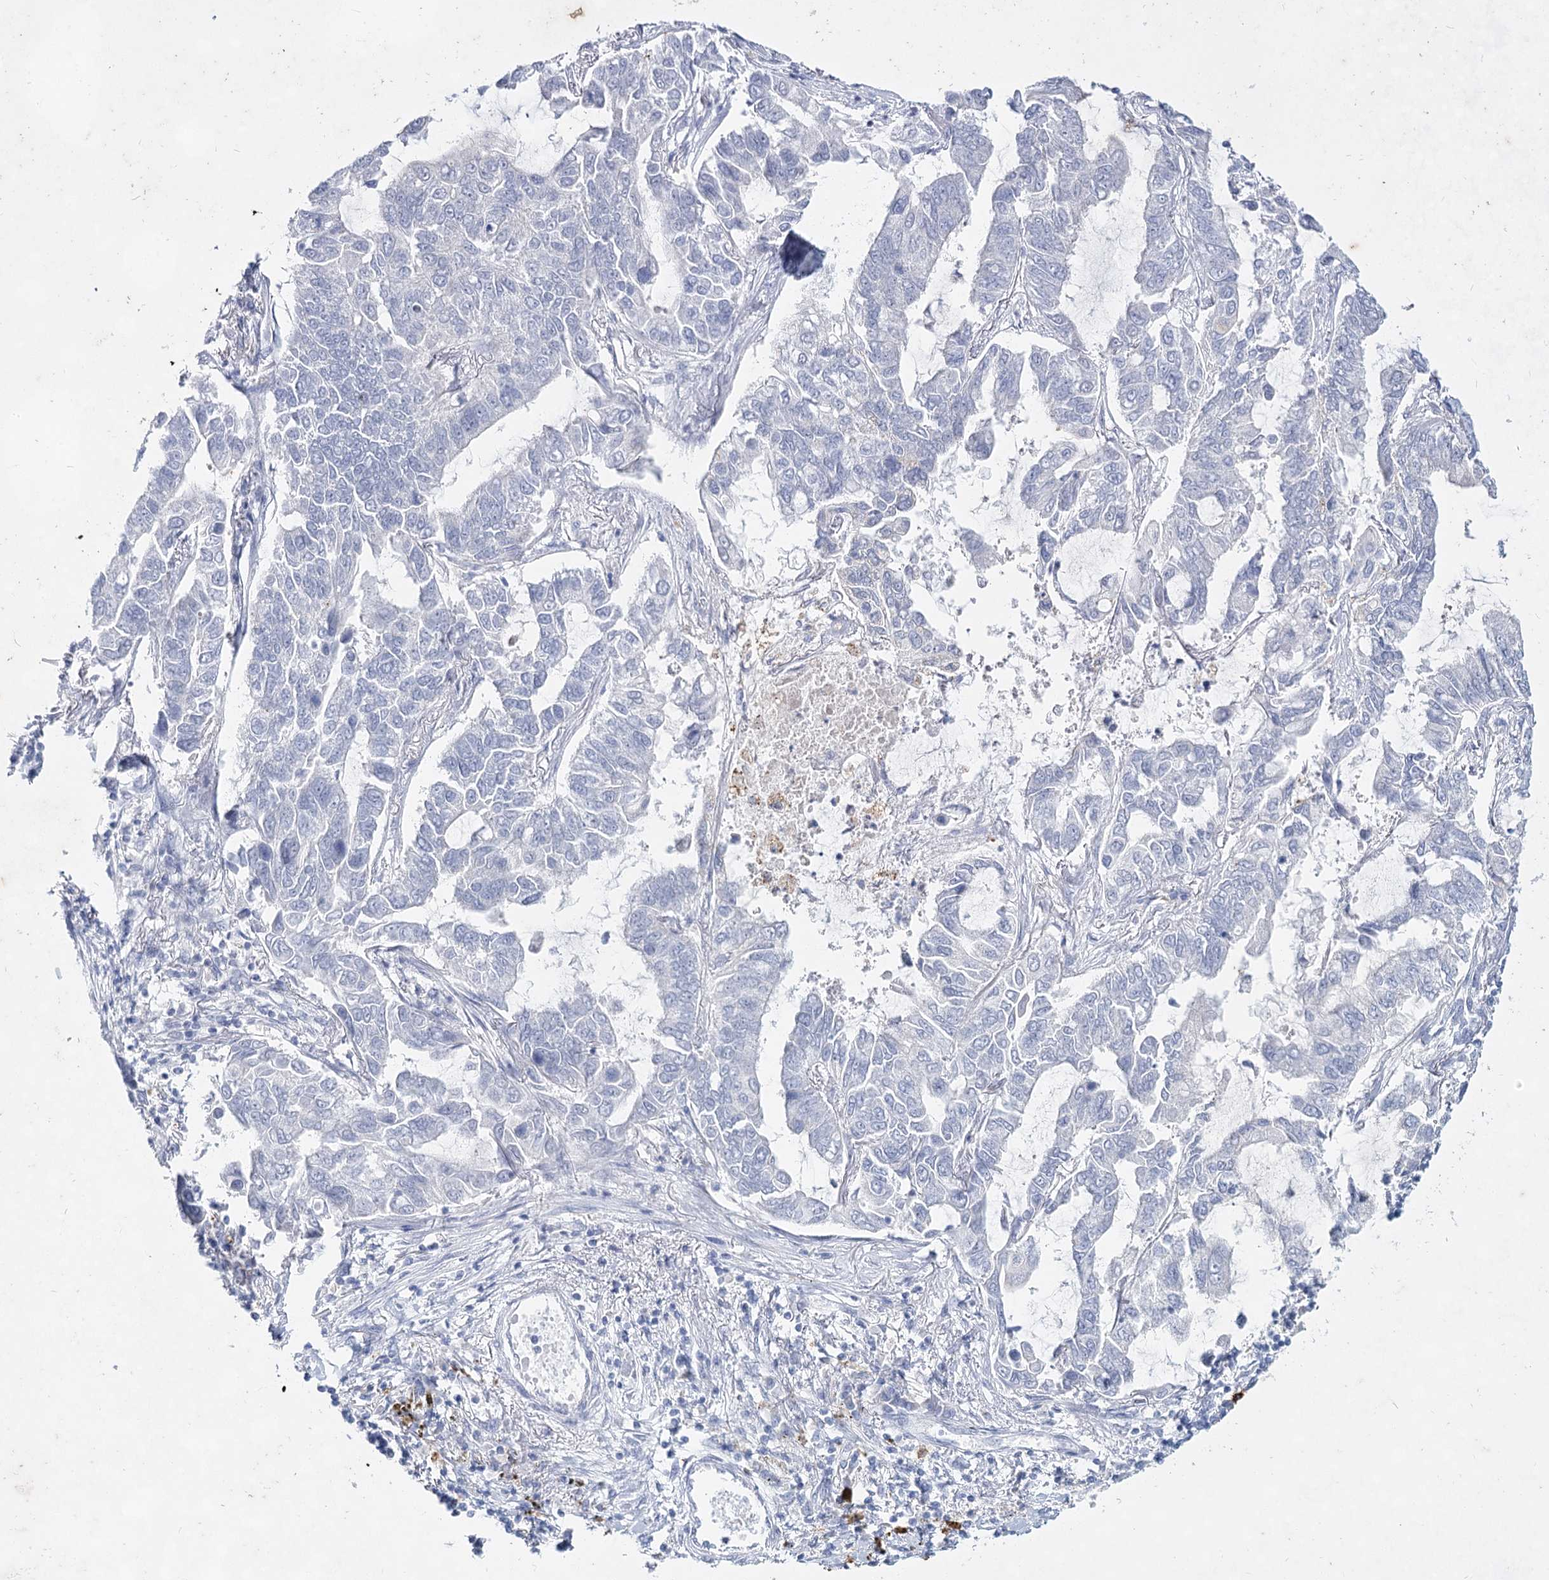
{"staining": {"intensity": "negative", "quantity": "none", "location": "none"}, "tissue": "lung cancer", "cell_type": "Tumor cells", "image_type": "cancer", "snomed": [{"axis": "morphology", "description": "Adenocarcinoma, NOS"}, {"axis": "topography", "description": "Lung"}], "caption": "High magnification brightfield microscopy of lung adenocarcinoma stained with DAB (brown) and counterstained with hematoxylin (blue): tumor cells show no significant expression.", "gene": "CCDC73", "patient": {"sex": "male", "age": 64}}